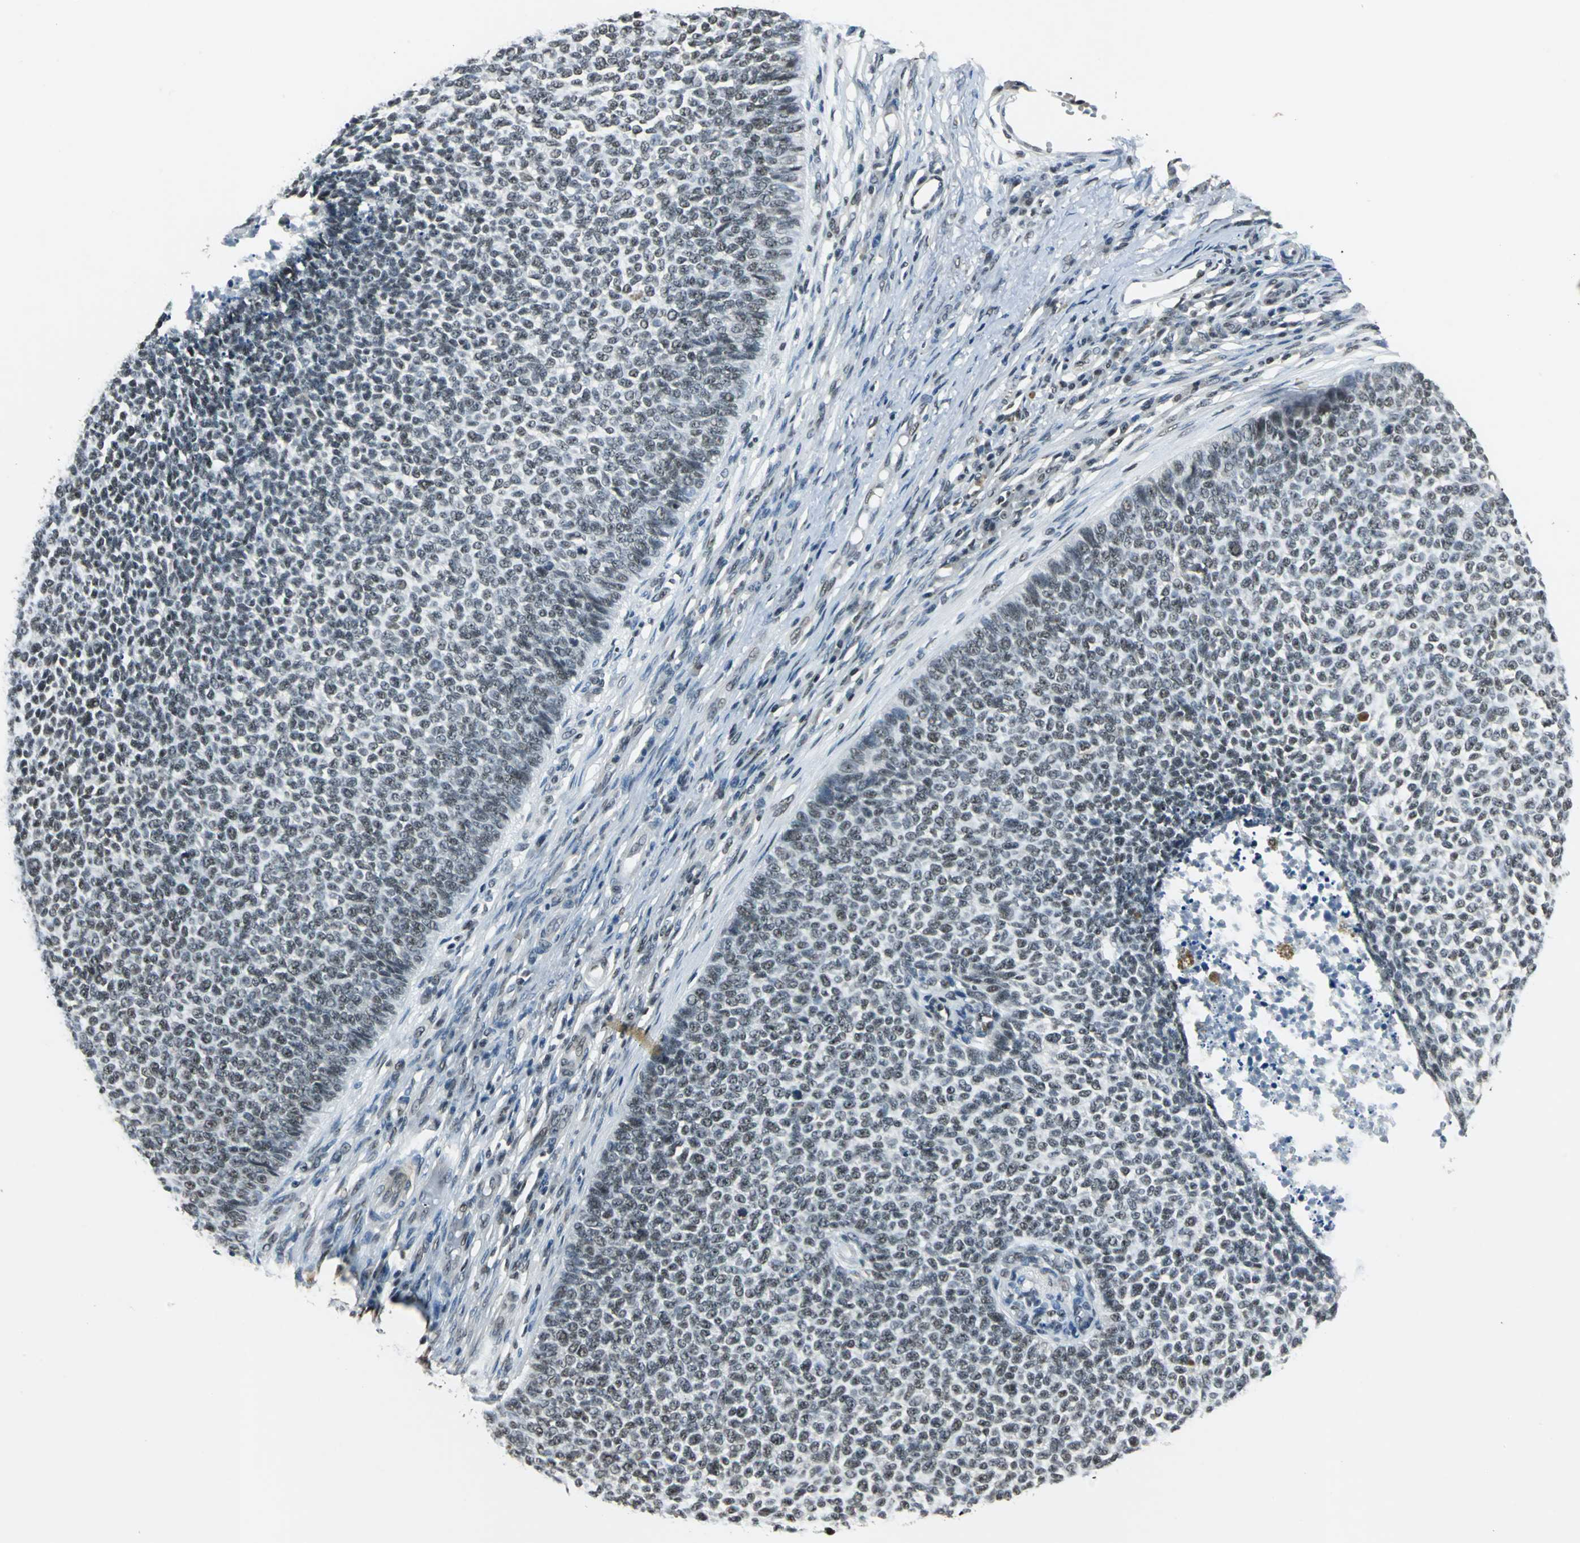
{"staining": {"intensity": "moderate", "quantity": ">75%", "location": "nuclear"}, "tissue": "skin cancer", "cell_type": "Tumor cells", "image_type": "cancer", "snomed": [{"axis": "morphology", "description": "Basal cell carcinoma"}, {"axis": "topography", "description": "Skin"}], "caption": "Protein staining displays moderate nuclear staining in approximately >75% of tumor cells in skin basal cell carcinoma.", "gene": "RBM14", "patient": {"sex": "female", "age": 84}}